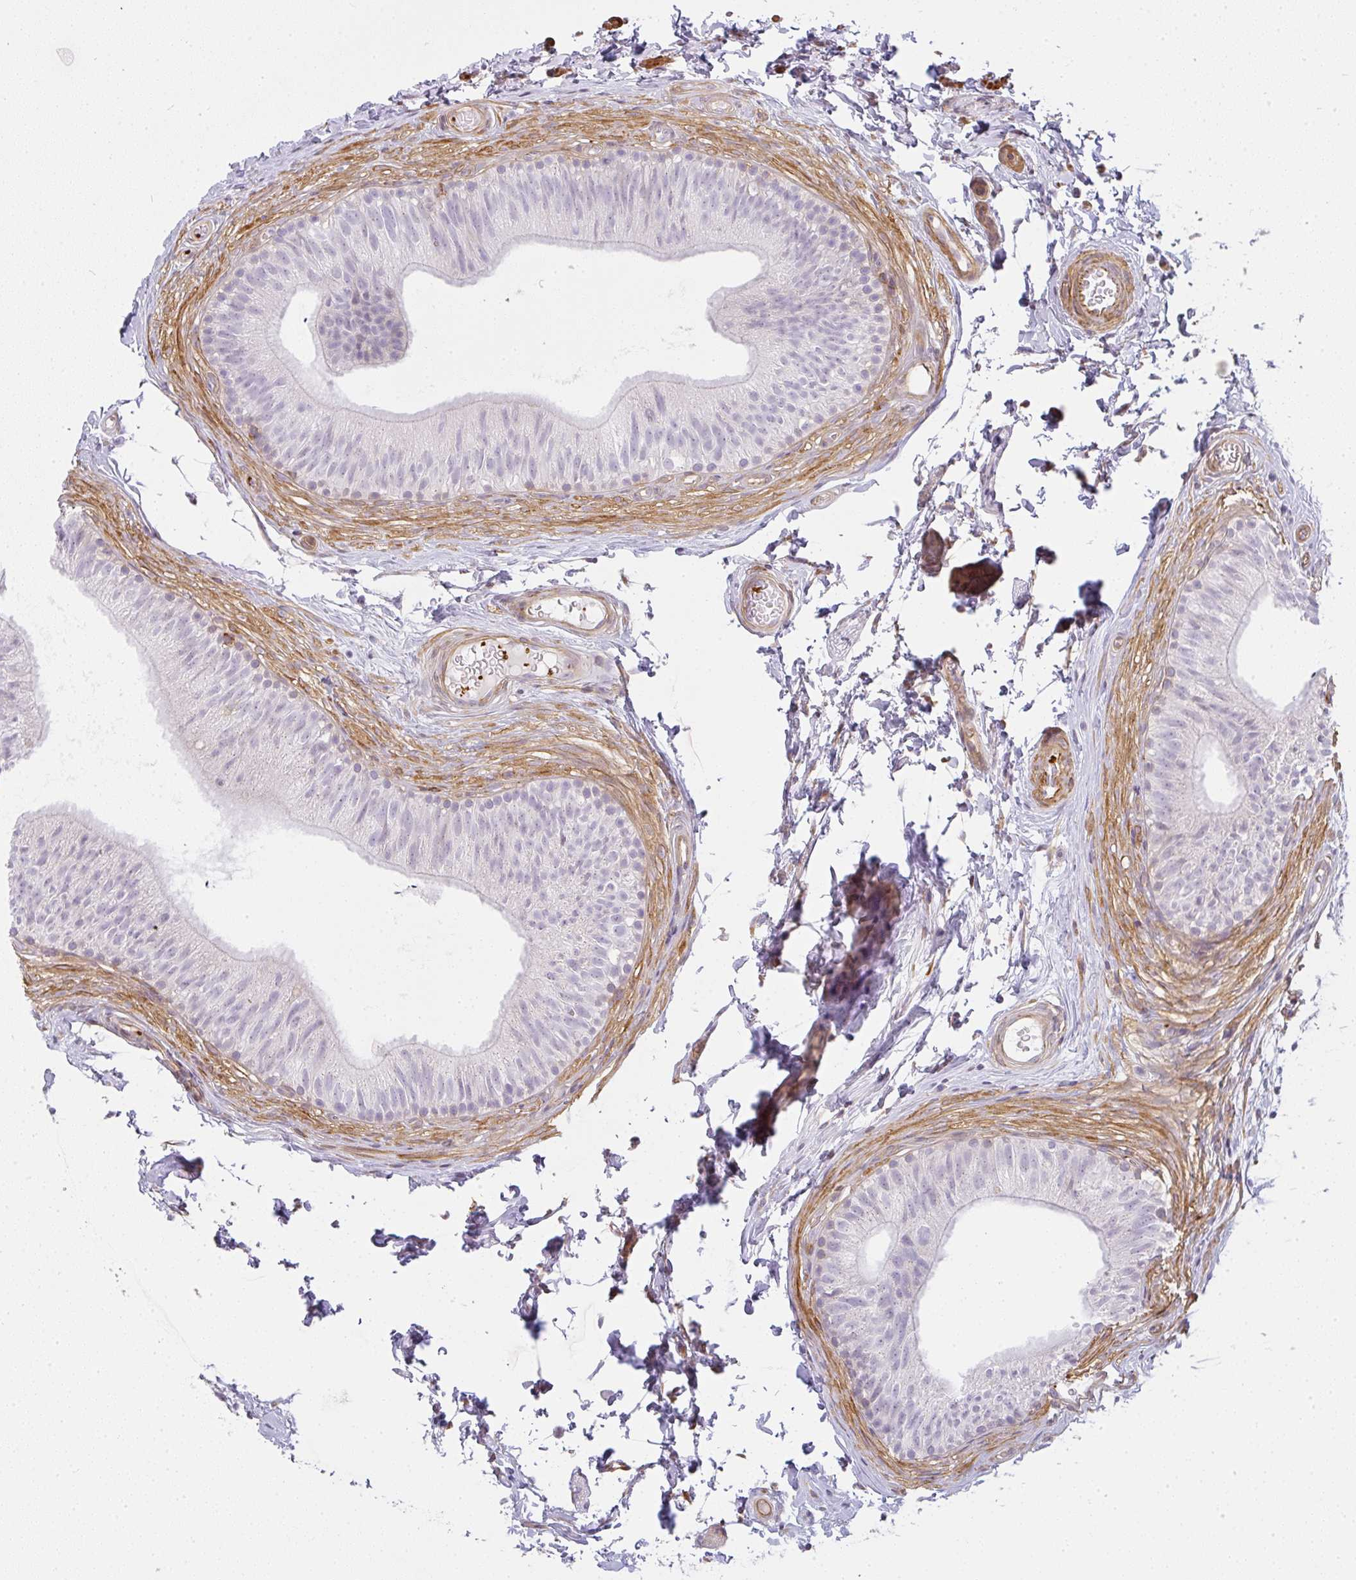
{"staining": {"intensity": "negative", "quantity": "none", "location": "none"}, "tissue": "epididymis", "cell_type": "Glandular cells", "image_type": "normal", "snomed": [{"axis": "morphology", "description": "Normal tissue, NOS"}, {"axis": "topography", "description": "Epididymis, spermatic cord, NOS"}, {"axis": "topography", "description": "Epididymis"}, {"axis": "topography", "description": "Peripheral nerve tissue"}], "caption": "Glandular cells are negative for brown protein staining in normal epididymis. (IHC, brightfield microscopy, high magnification).", "gene": "SULF1", "patient": {"sex": "male", "age": 29}}